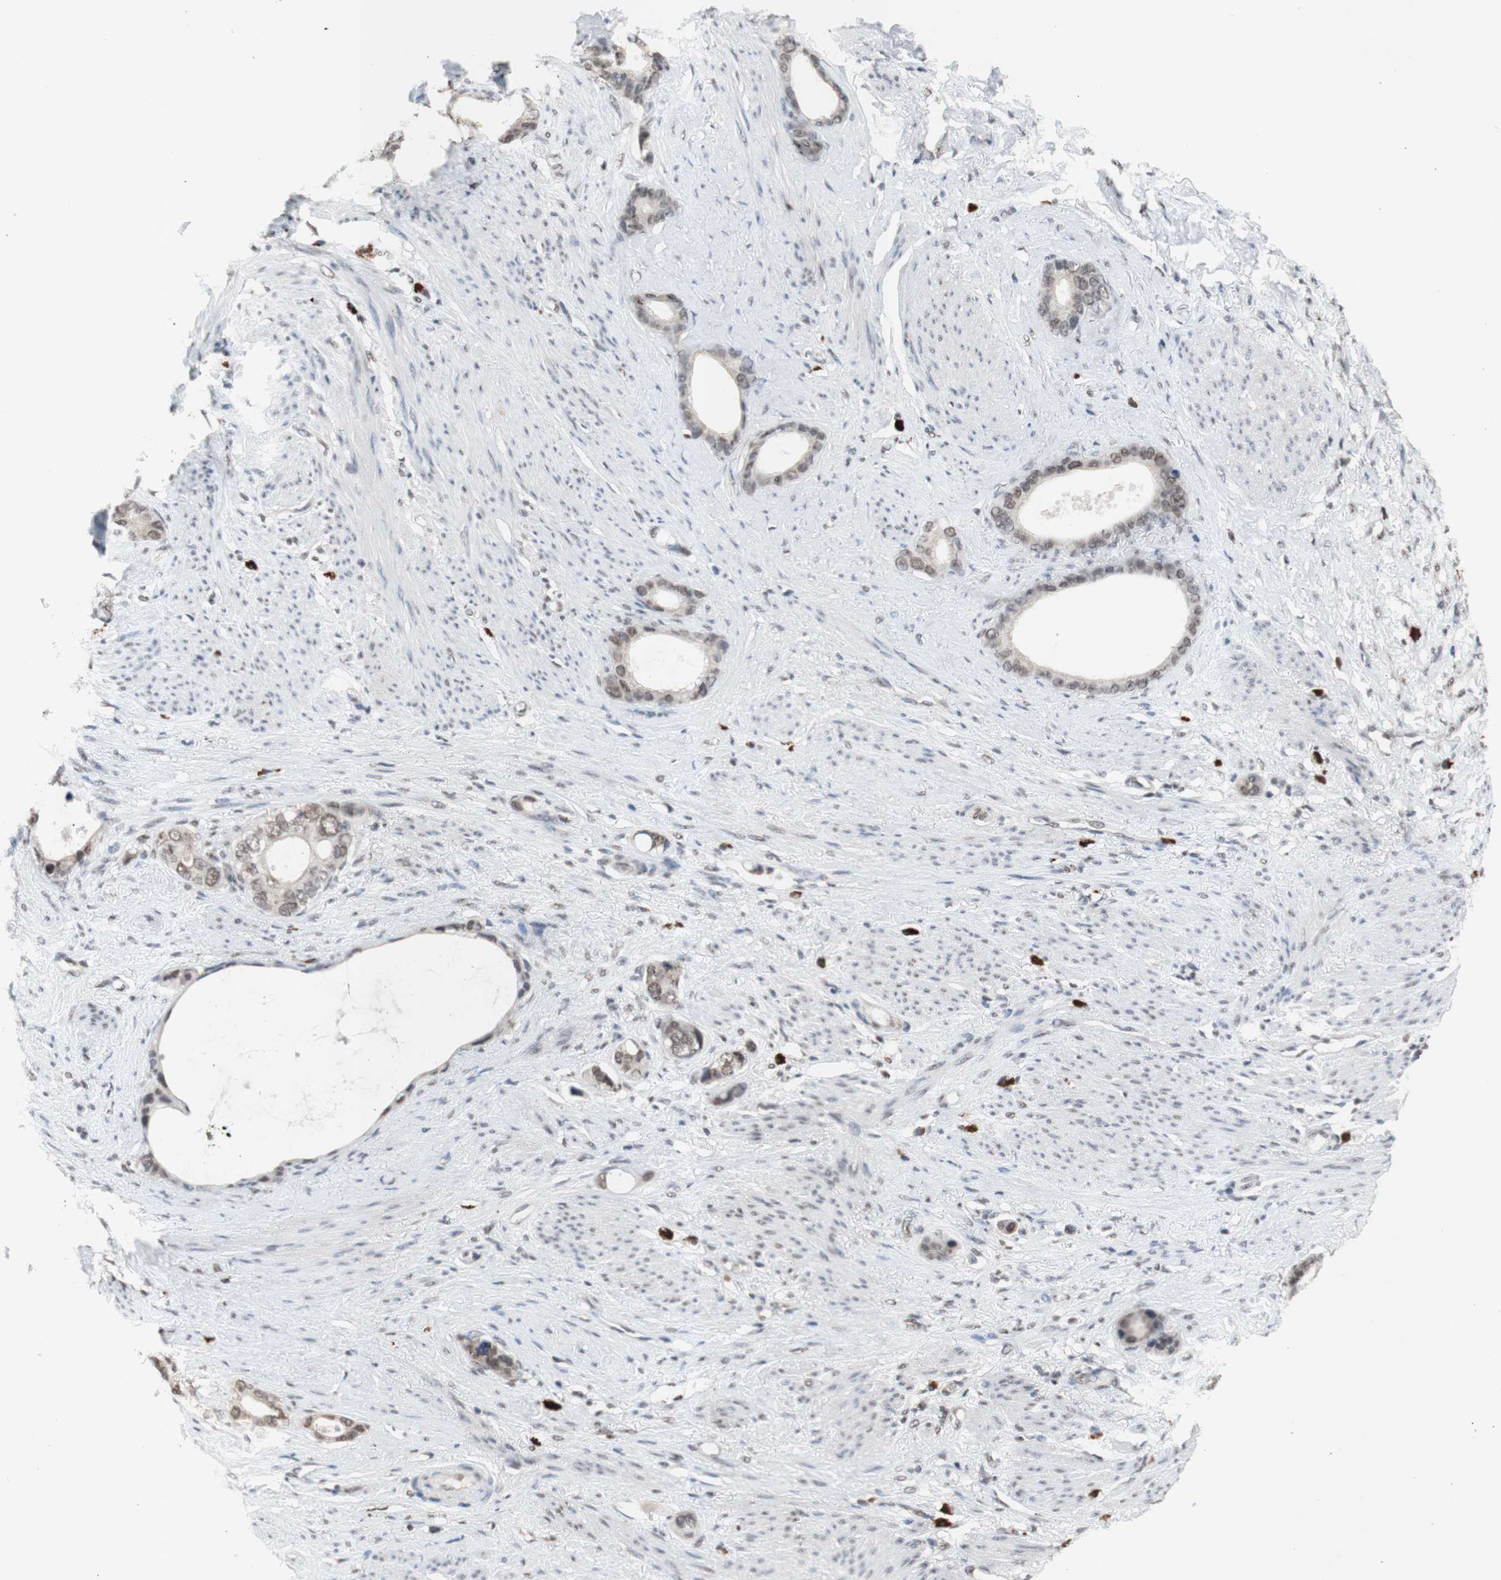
{"staining": {"intensity": "weak", "quantity": ">75%", "location": "nuclear"}, "tissue": "stomach cancer", "cell_type": "Tumor cells", "image_type": "cancer", "snomed": [{"axis": "morphology", "description": "Adenocarcinoma, NOS"}, {"axis": "topography", "description": "Stomach"}], "caption": "Protein expression analysis of stomach adenocarcinoma shows weak nuclear positivity in about >75% of tumor cells.", "gene": "SFPQ", "patient": {"sex": "female", "age": 75}}